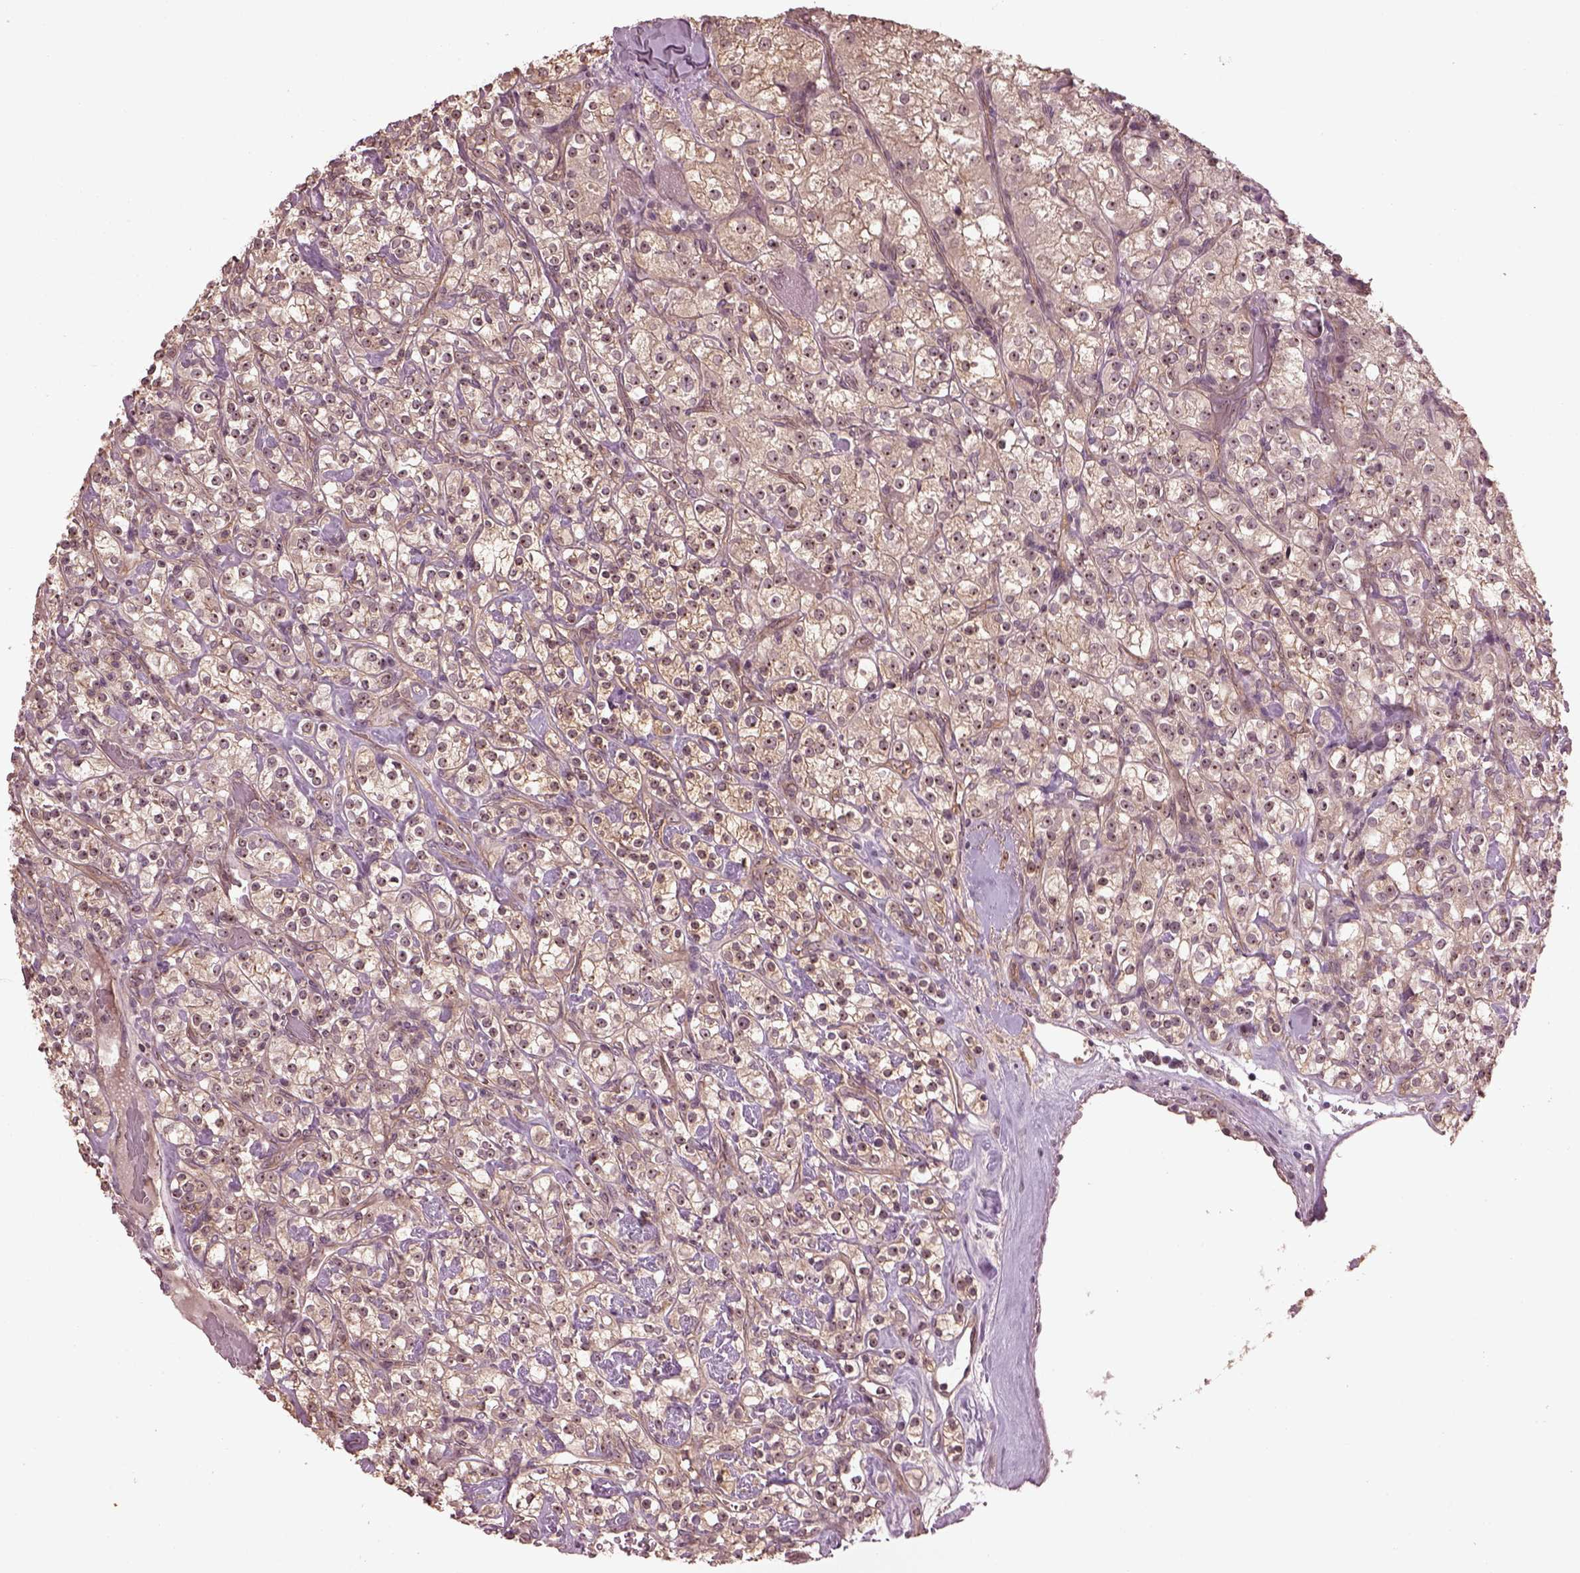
{"staining": {"intensity": "moderate", "quantity": "25%-75%", "location": "nuclear"}, "tissue": "renal cancer", "cell_type": "Tumor cells", "image_type": "cancer", "snomed": [{"axis": "morphology", "description": "Adenocarcinoma, NOS"}, {"axis": "topography", "description": "Kidney"}], "caption": "Renal cancer stained with a brown dye reveals moderate nuclear positive expression in approximately 25%-75% of tumor cells.", "gene": "GNRH1", "patient": {"sex": "male", "age": 77}}